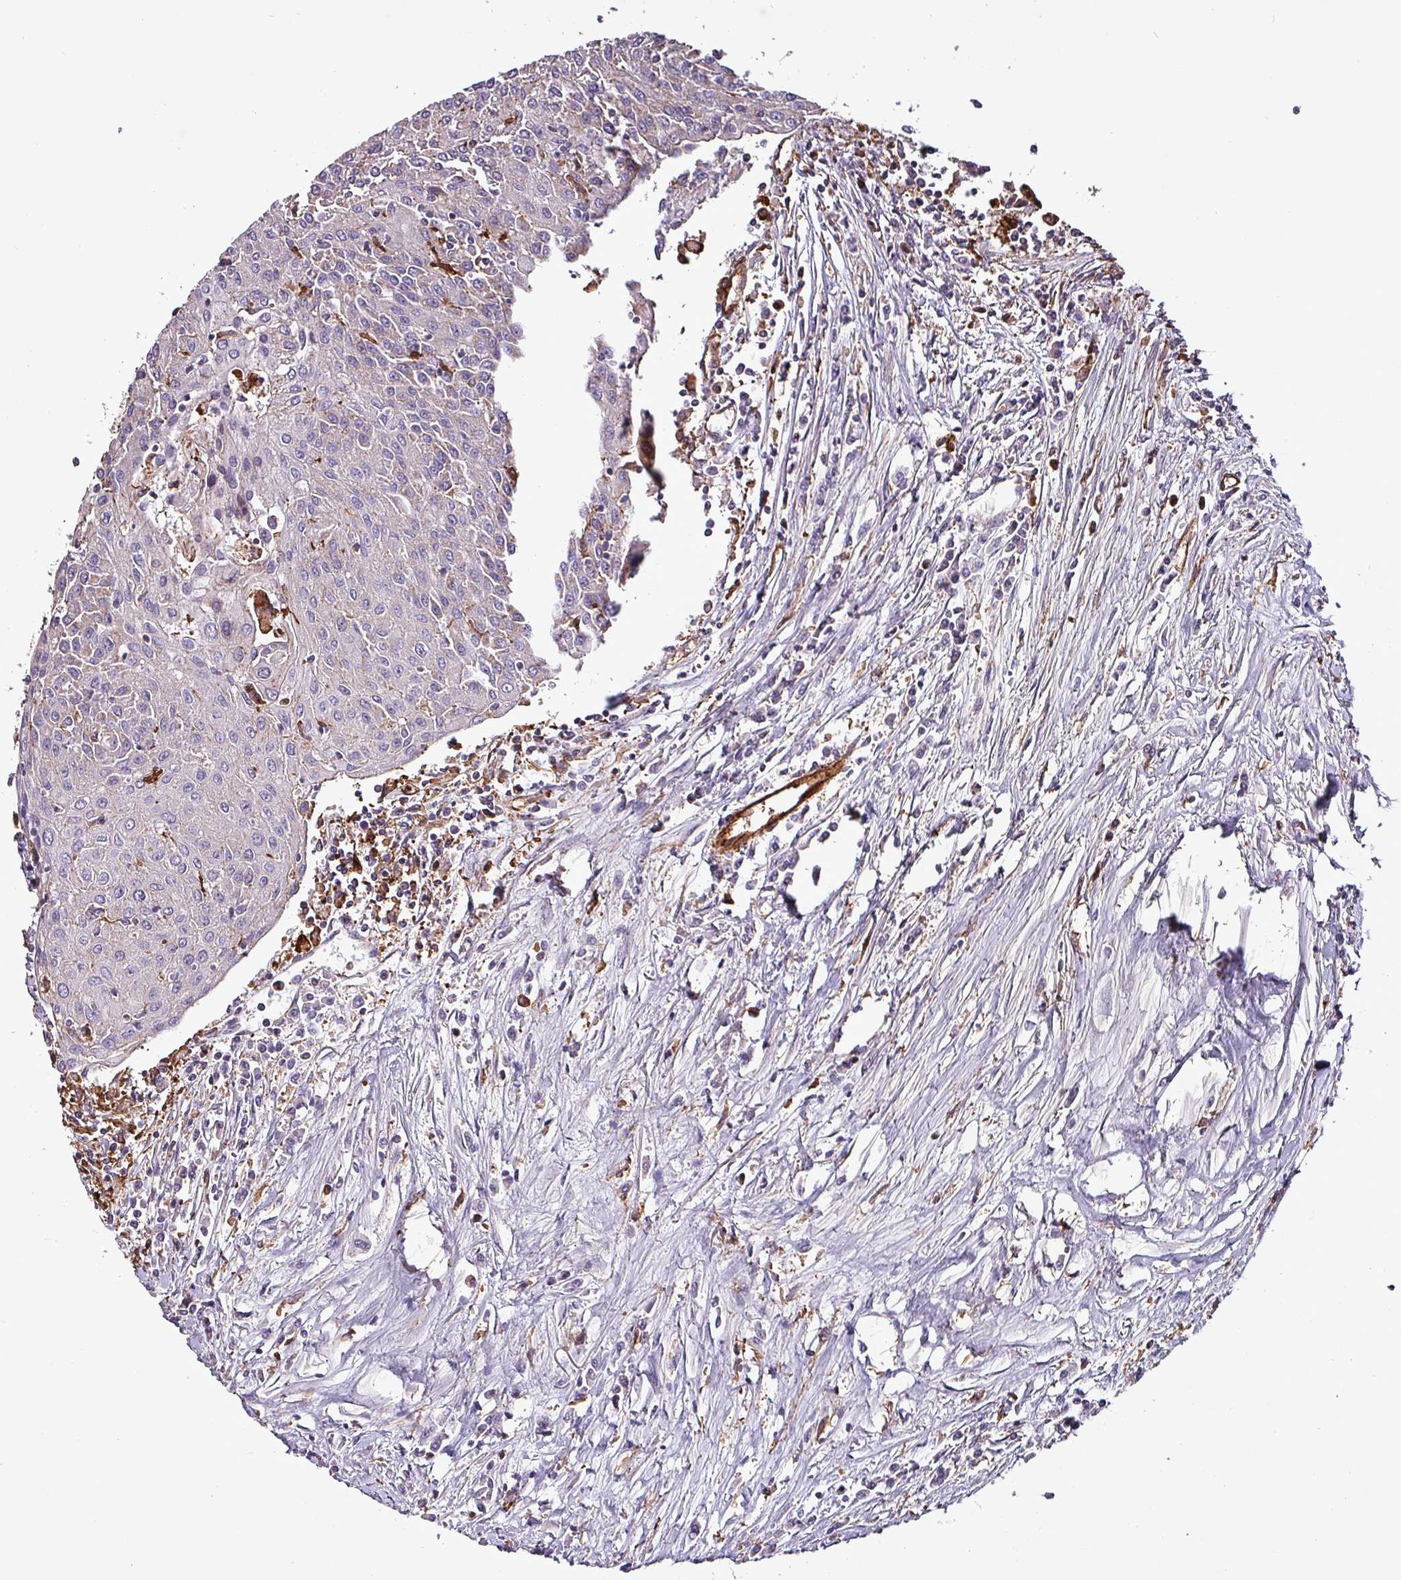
{"staining": {"intensity": "negative", "quantity": "none", "location": "none"}, "tissue": "urothelial cancer", "cell_type": "Tumor cells", "image_type": "cancer", "snomed": [{"axis": "morphology", "description": "Urothelial carcinoma, High grade"}, {"axis": "topography", "description": "Urinary bladder"}], "caption": "Immunohistochemical staining of urothelial cancer reveals no significant positivity in tumor cells. Nuclei are stained in blue.", "gene": "SCIN", "patient": {"sex": "female", "age": 85}}